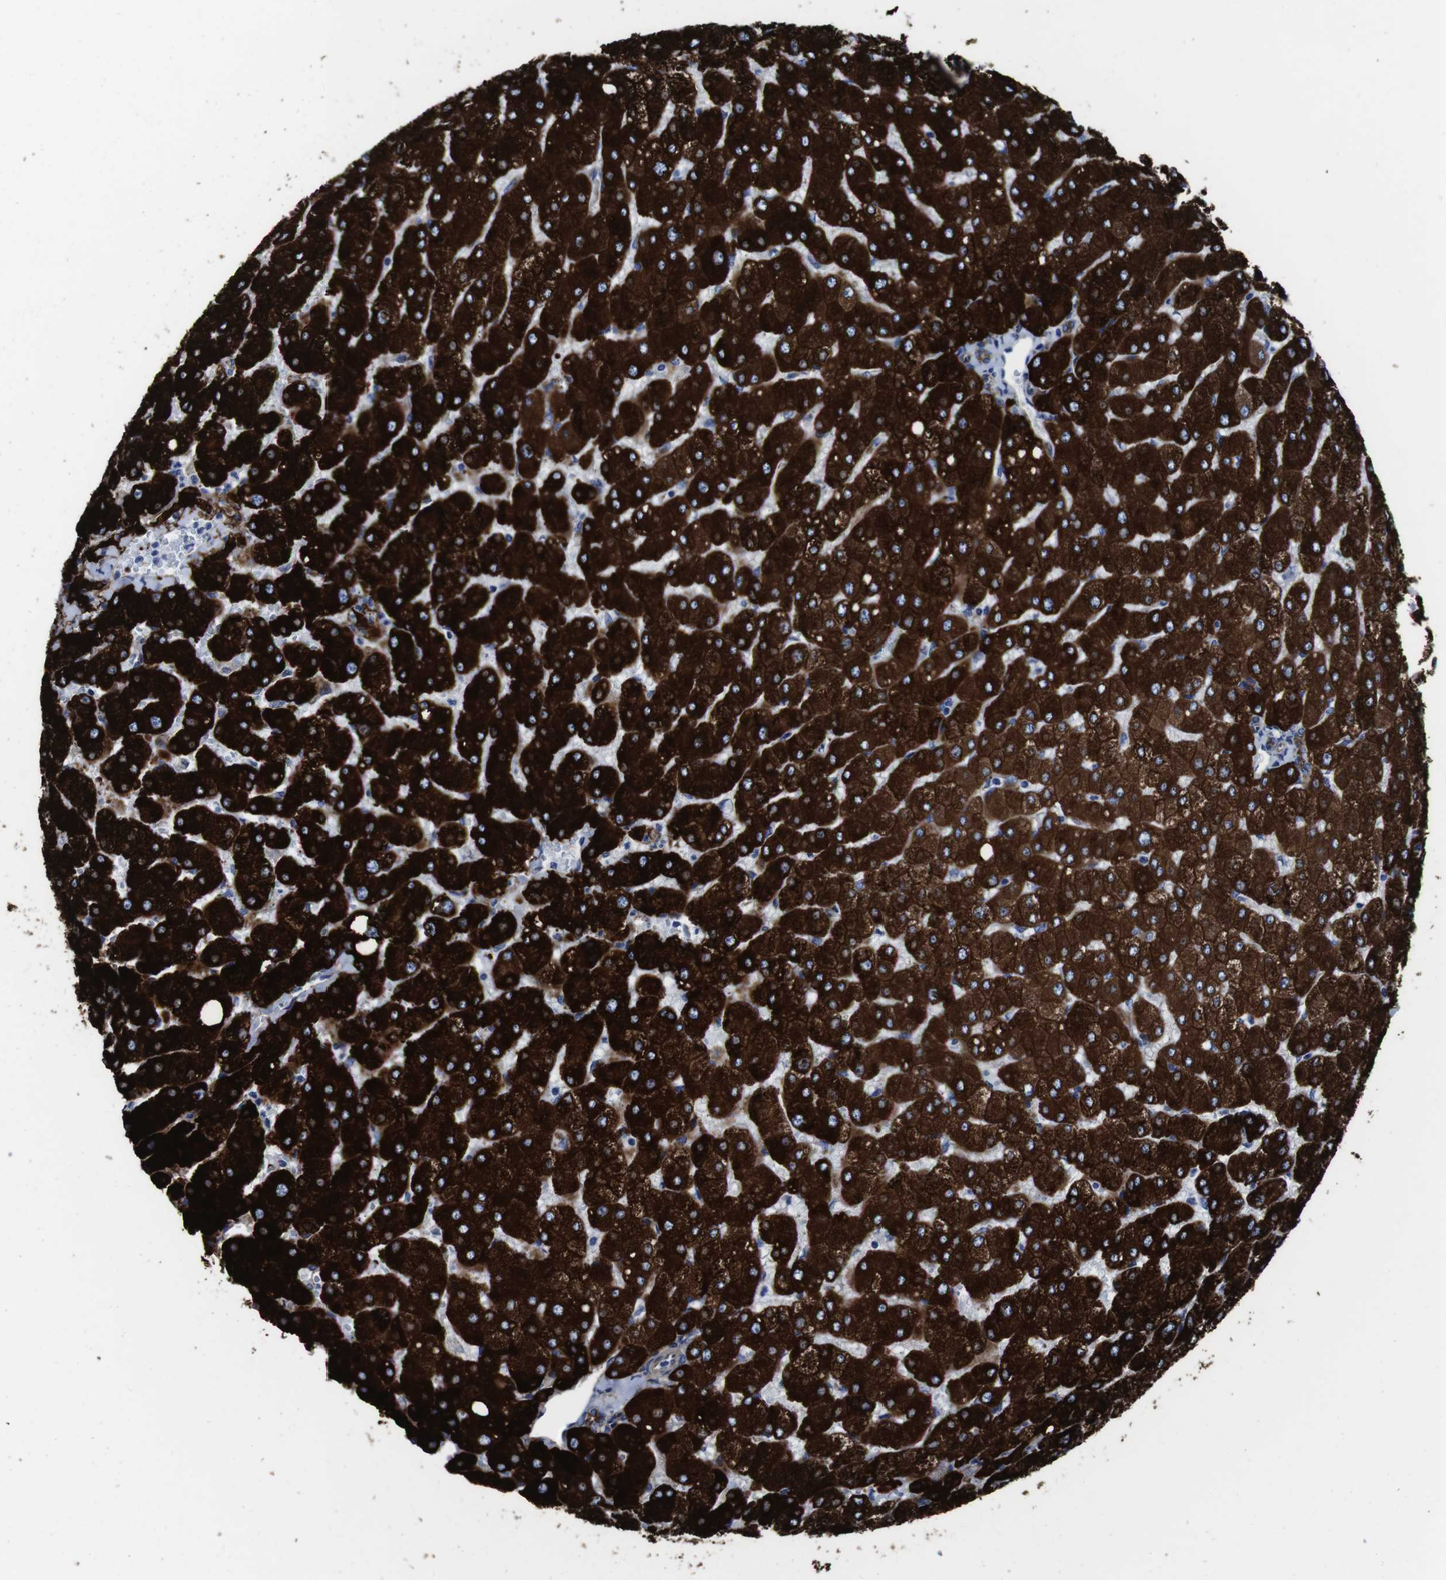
{"staining": {"intensity": "moderate", "quantity": ">75%", "location": "cytoplasmic/membranous"}, "tissue": "liver", "cell_type": "Cholangiocytes", "image_type": "normal", "snomed": [{"axis": "morphology", "description": "Normal tissue, NOS"}, {"axis": "topography", "description": "Liver"}], "caption": "Immunohistochemistry photomicrograph of normal liver: liver stained using immunohistochemistry (IHC) reveals medium levels of moderate protein expression localized specifically in the cytoplasmic/membranous of cholangiocytes, appearing as a cytoplasmic/membranous brown color.", "gene": "NUMB", "patient": {"sex": "male", "age": 55}}